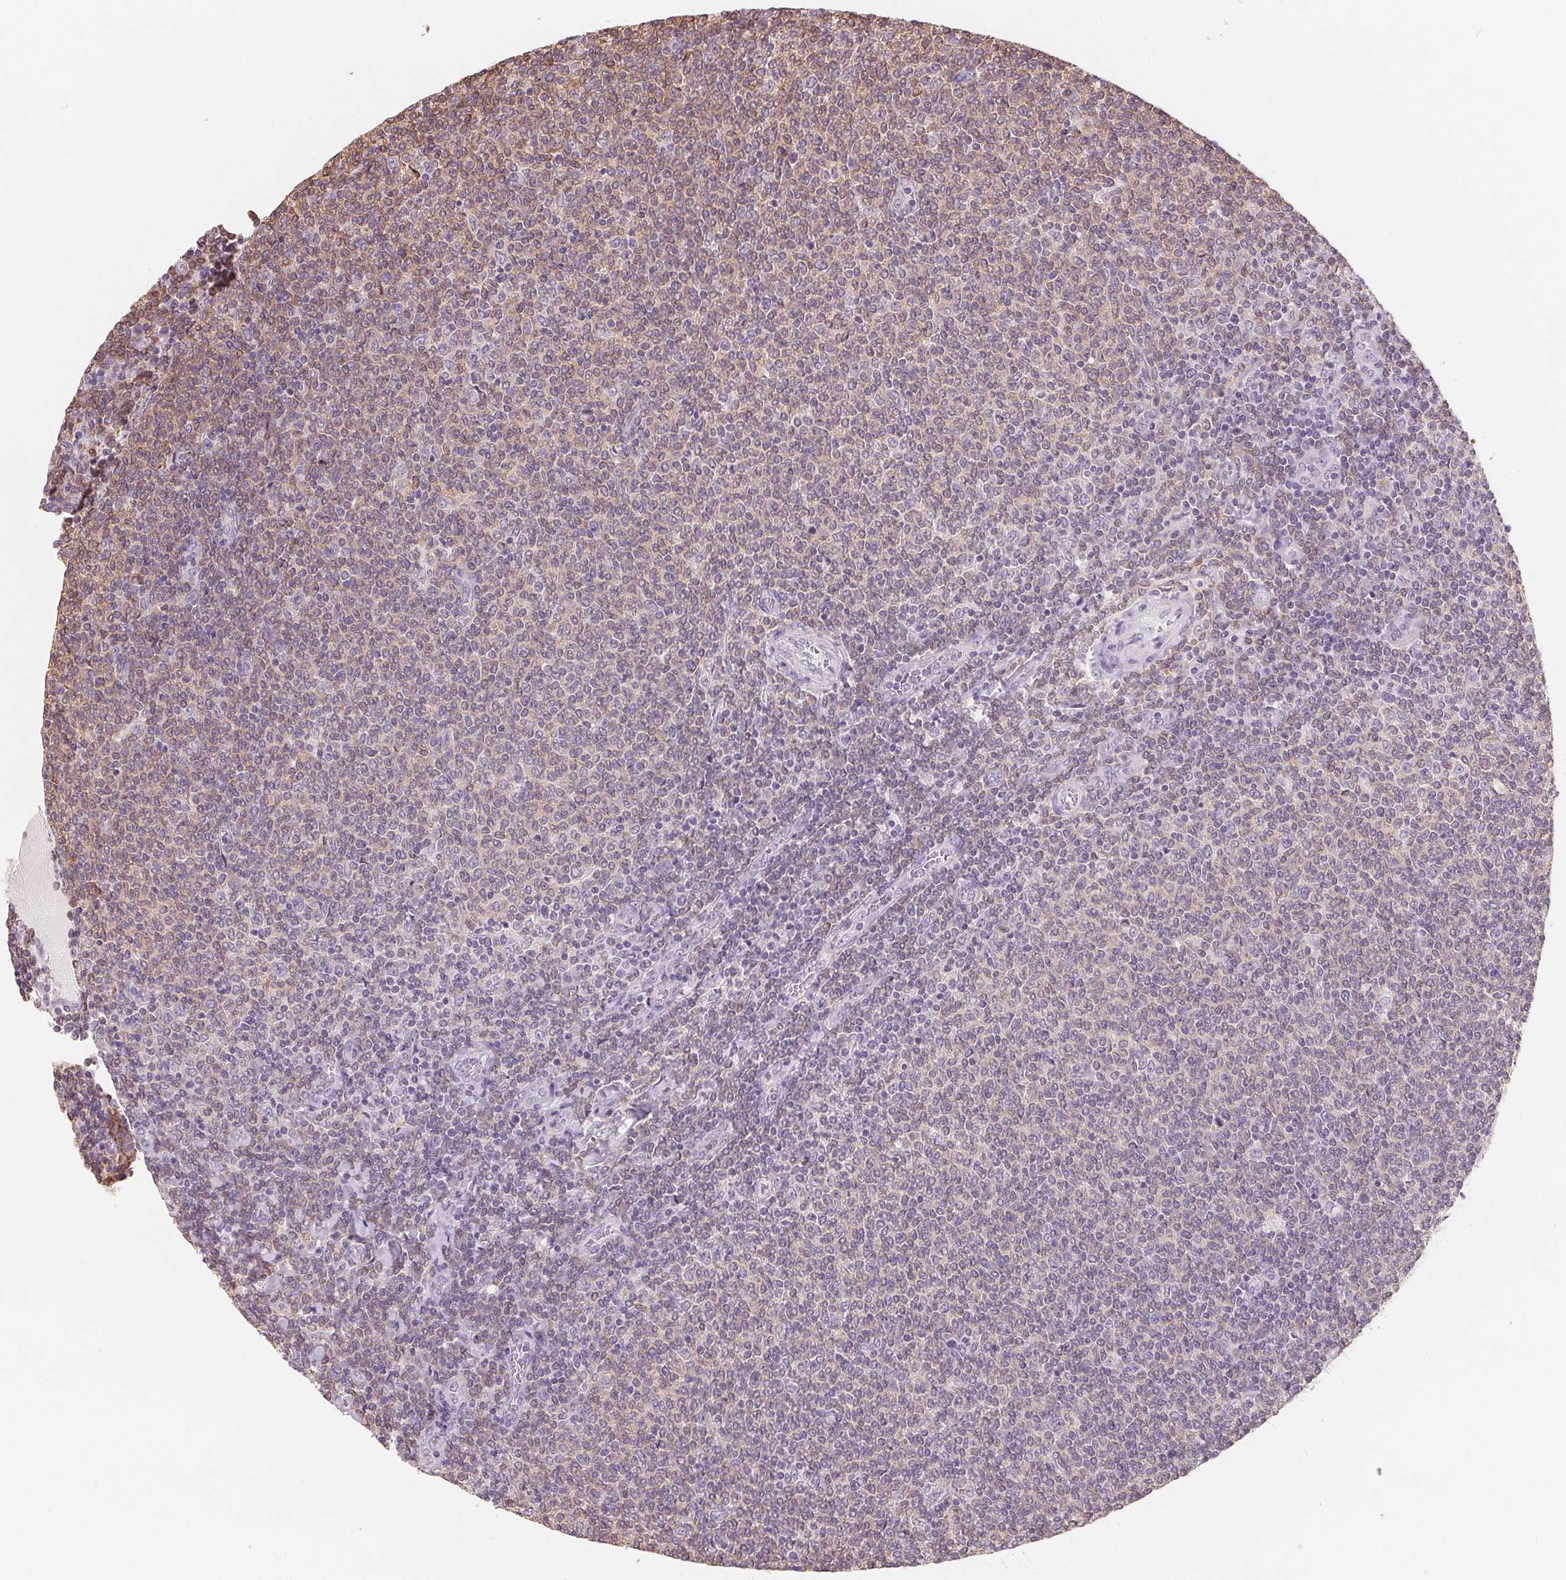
{"staining": {"intensity": "weak", "quantity": "25%-75%", "location": "cytoplasmic/membranous"}, "tissue": "lymphoma", "cell_type": "Tumor cells", "image_type": "cancer", "snomed": [{"axis": "morphology", "description": "Malignant lymphoma, non-Hodgkin's type, Low grade"}, {"axis": "topography", "description": "Lymph node"}], "caption": "Immunohistochemistry (IHC) histopathology image of human malignant lymphoma, non-Hodgkin's type (low-grade) stained for a protein (brown), which shows low levels of weak cytoplasmic/membranous expression in approximately 25%-75% of tumor cells.", "gene": "VTCN1", "patient": {"sex": "male", "age": 52}}